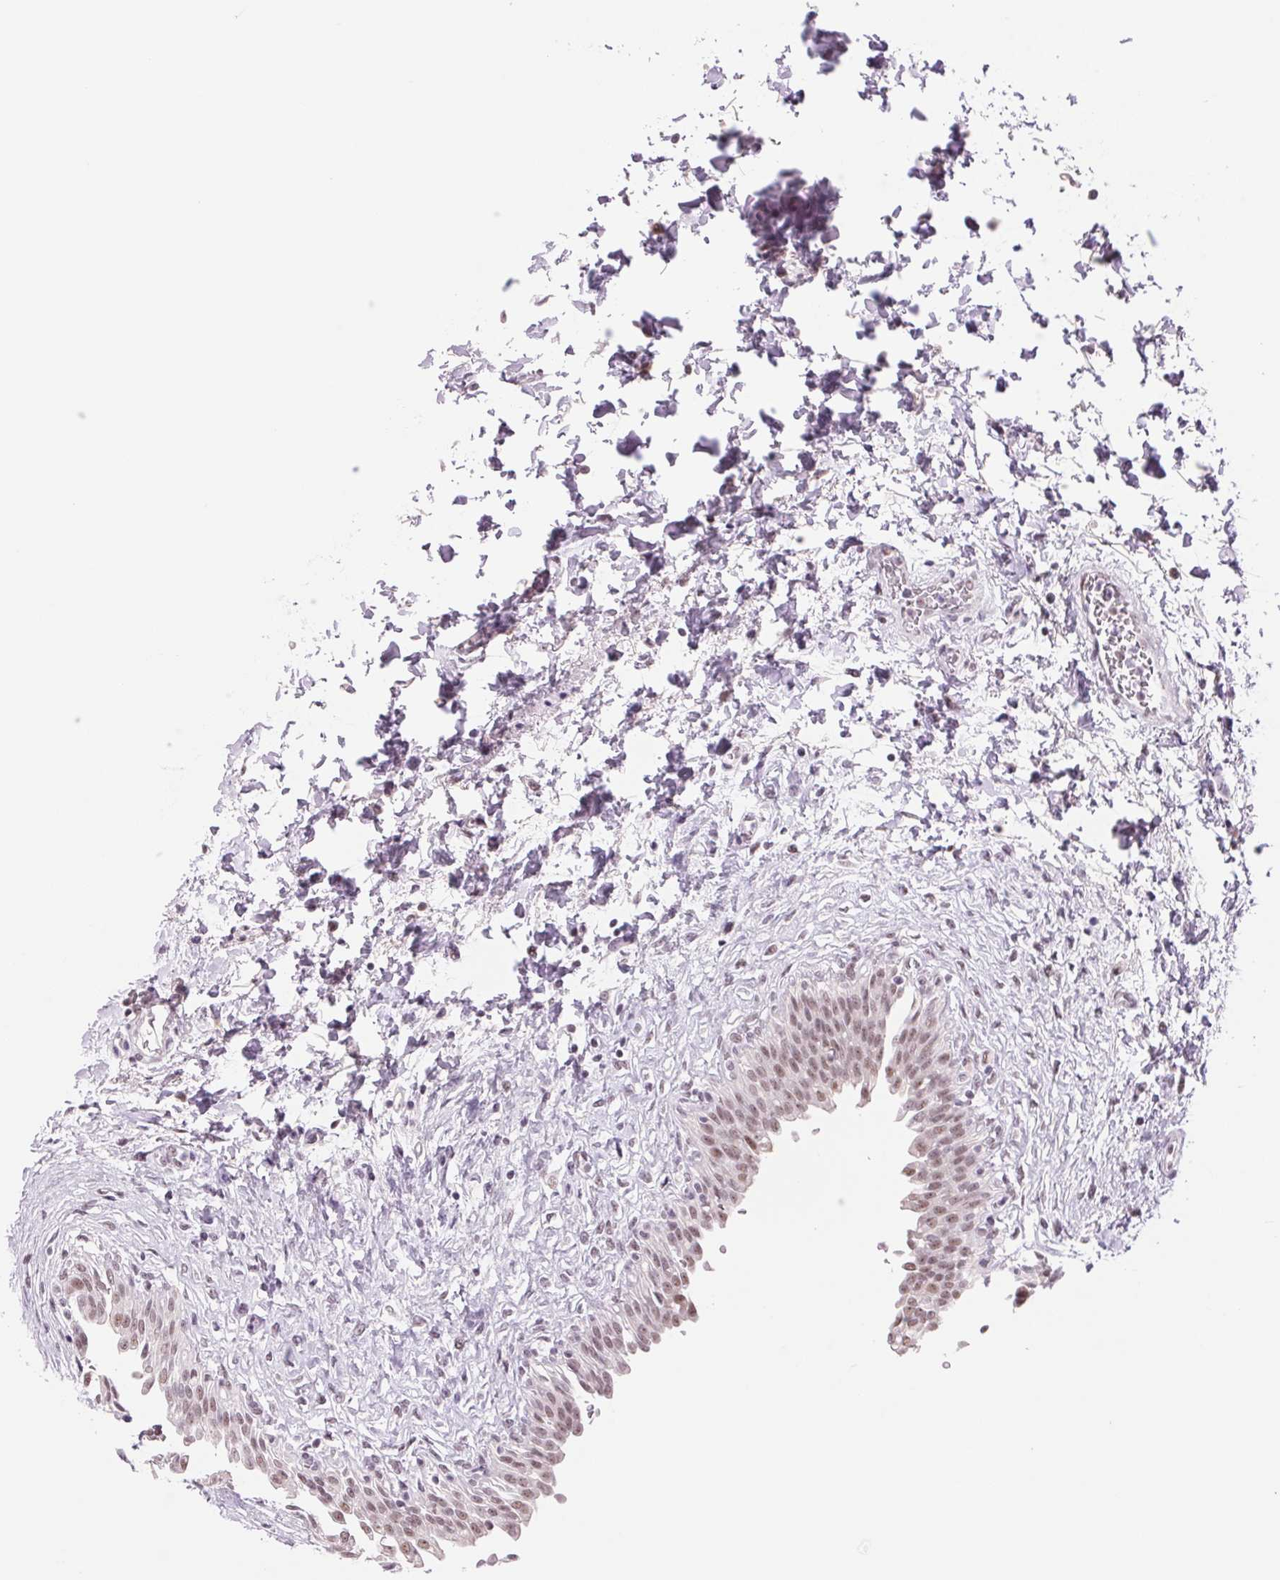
{"staining": {"intensity": "moderate", "quantity": "25%-75%", "location": "nuclear"}, "tissue": "urinary bladder", "cell_type": "Urothelial cells", "image_type": "normal", "snomed": [{"axis": "morphology", "description": "Normal tissue, NOS"}, {"axis": "topography", "description": "Urinary bladder"}], "caption": "This is an image of immunohistochemistry staining of benign urinary bladder, which shows moderate staining in the nuclear of urothelial cells.", "gene": "ZC3H14", "patient": {"sex": "male", "age": 37}}